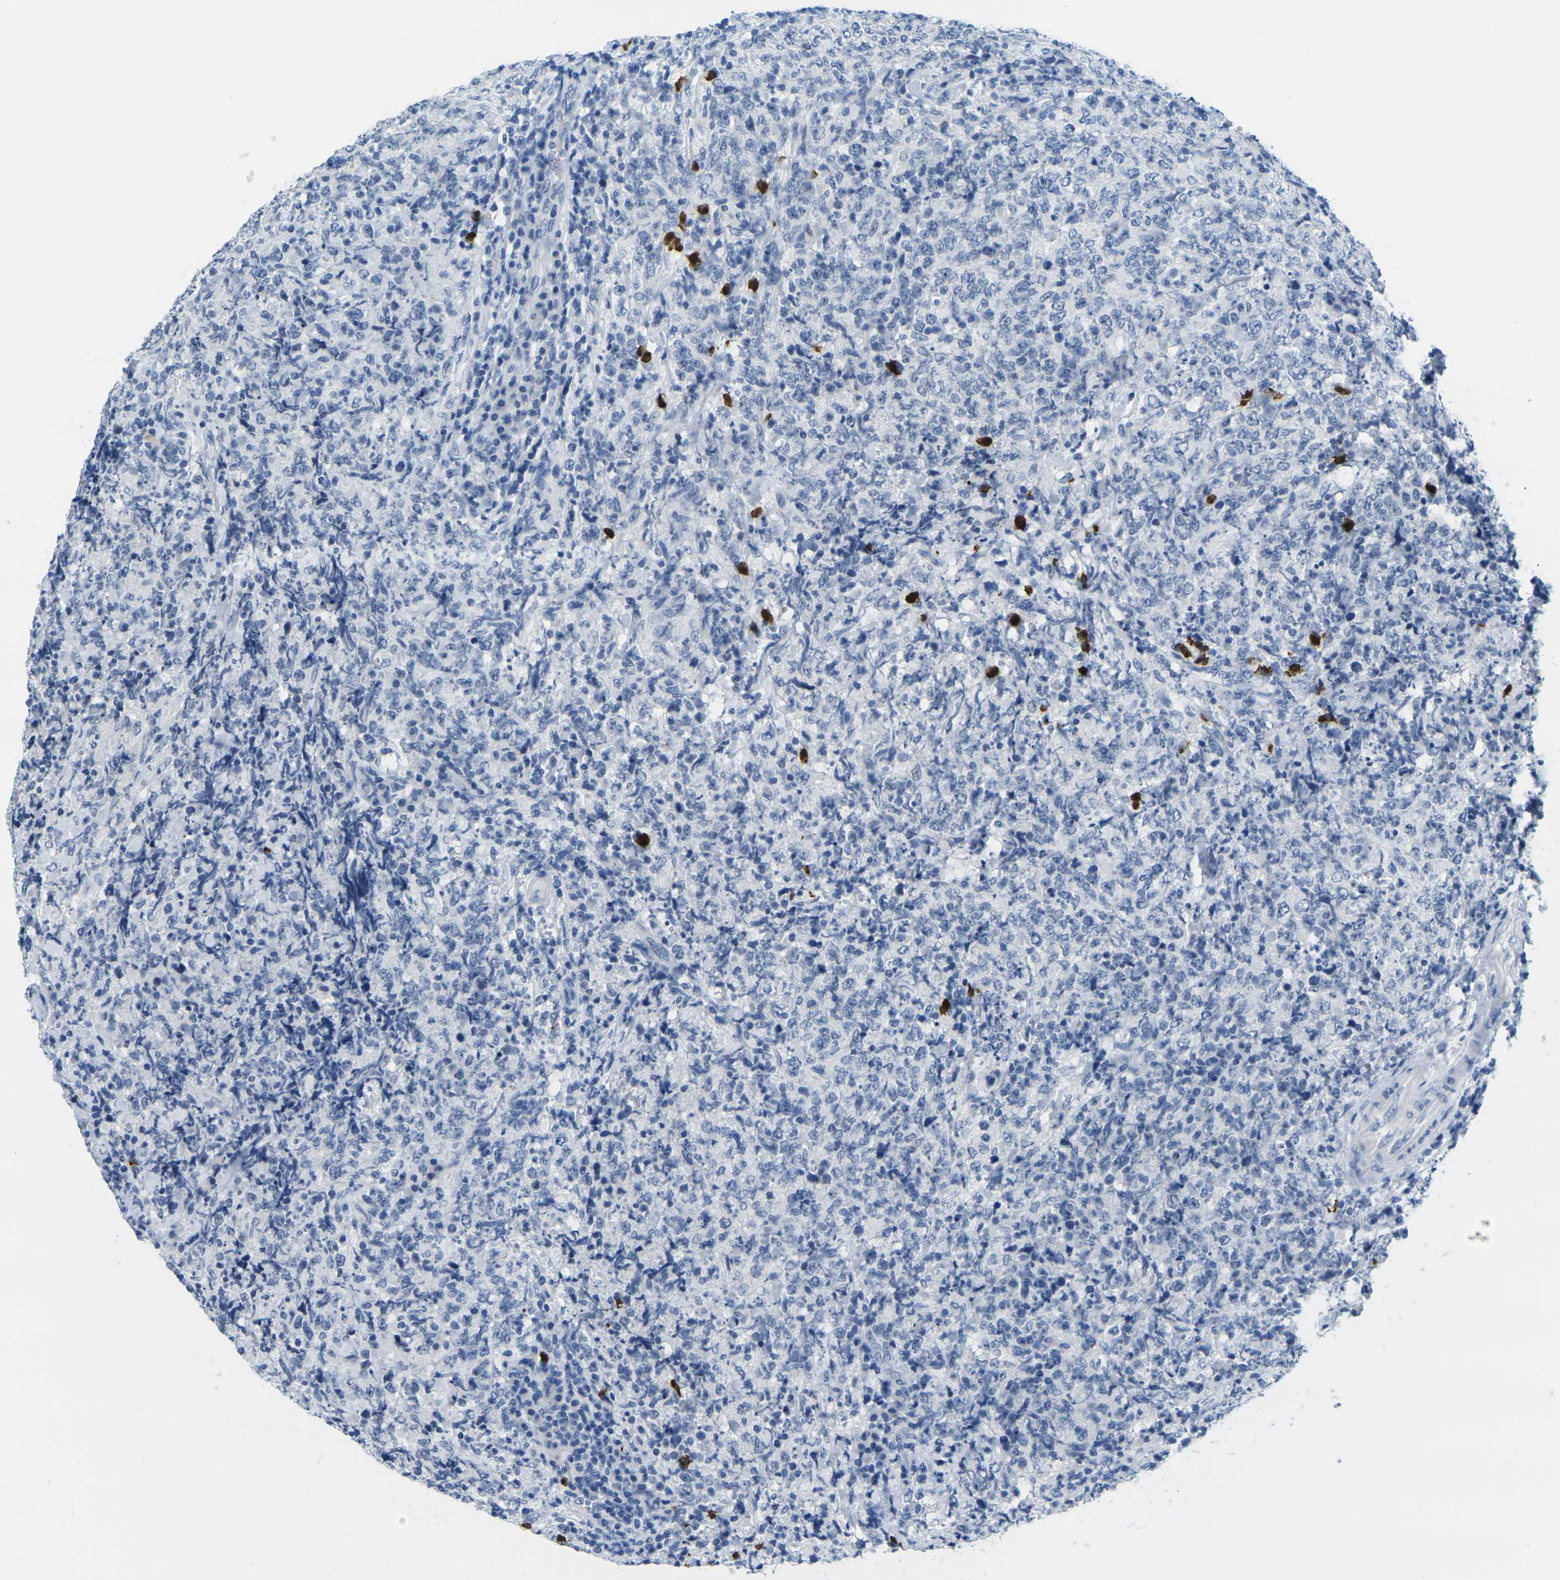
{"staining": {"intensity": "negative", "quantity": "none", "location": "none"}, "tissue": "lymphoma", "cell_type": "Tumor cells", "image_type": "cancer", "snomed": [{"axis": "morphology", "description": "Malignant lymphoma, non-Hodgkin's type, High grade"}, {"axis": "topography", "description": "Tonsil"}], "caption": "This is an immunohistochemistry (IHC) histopathology image of human high-grade malignant lymphoma, non-Hodgkin's type. There is no expression in tumor cells.", "gene": "GPR15", "patient": {"sex": "female", "age": 36}}